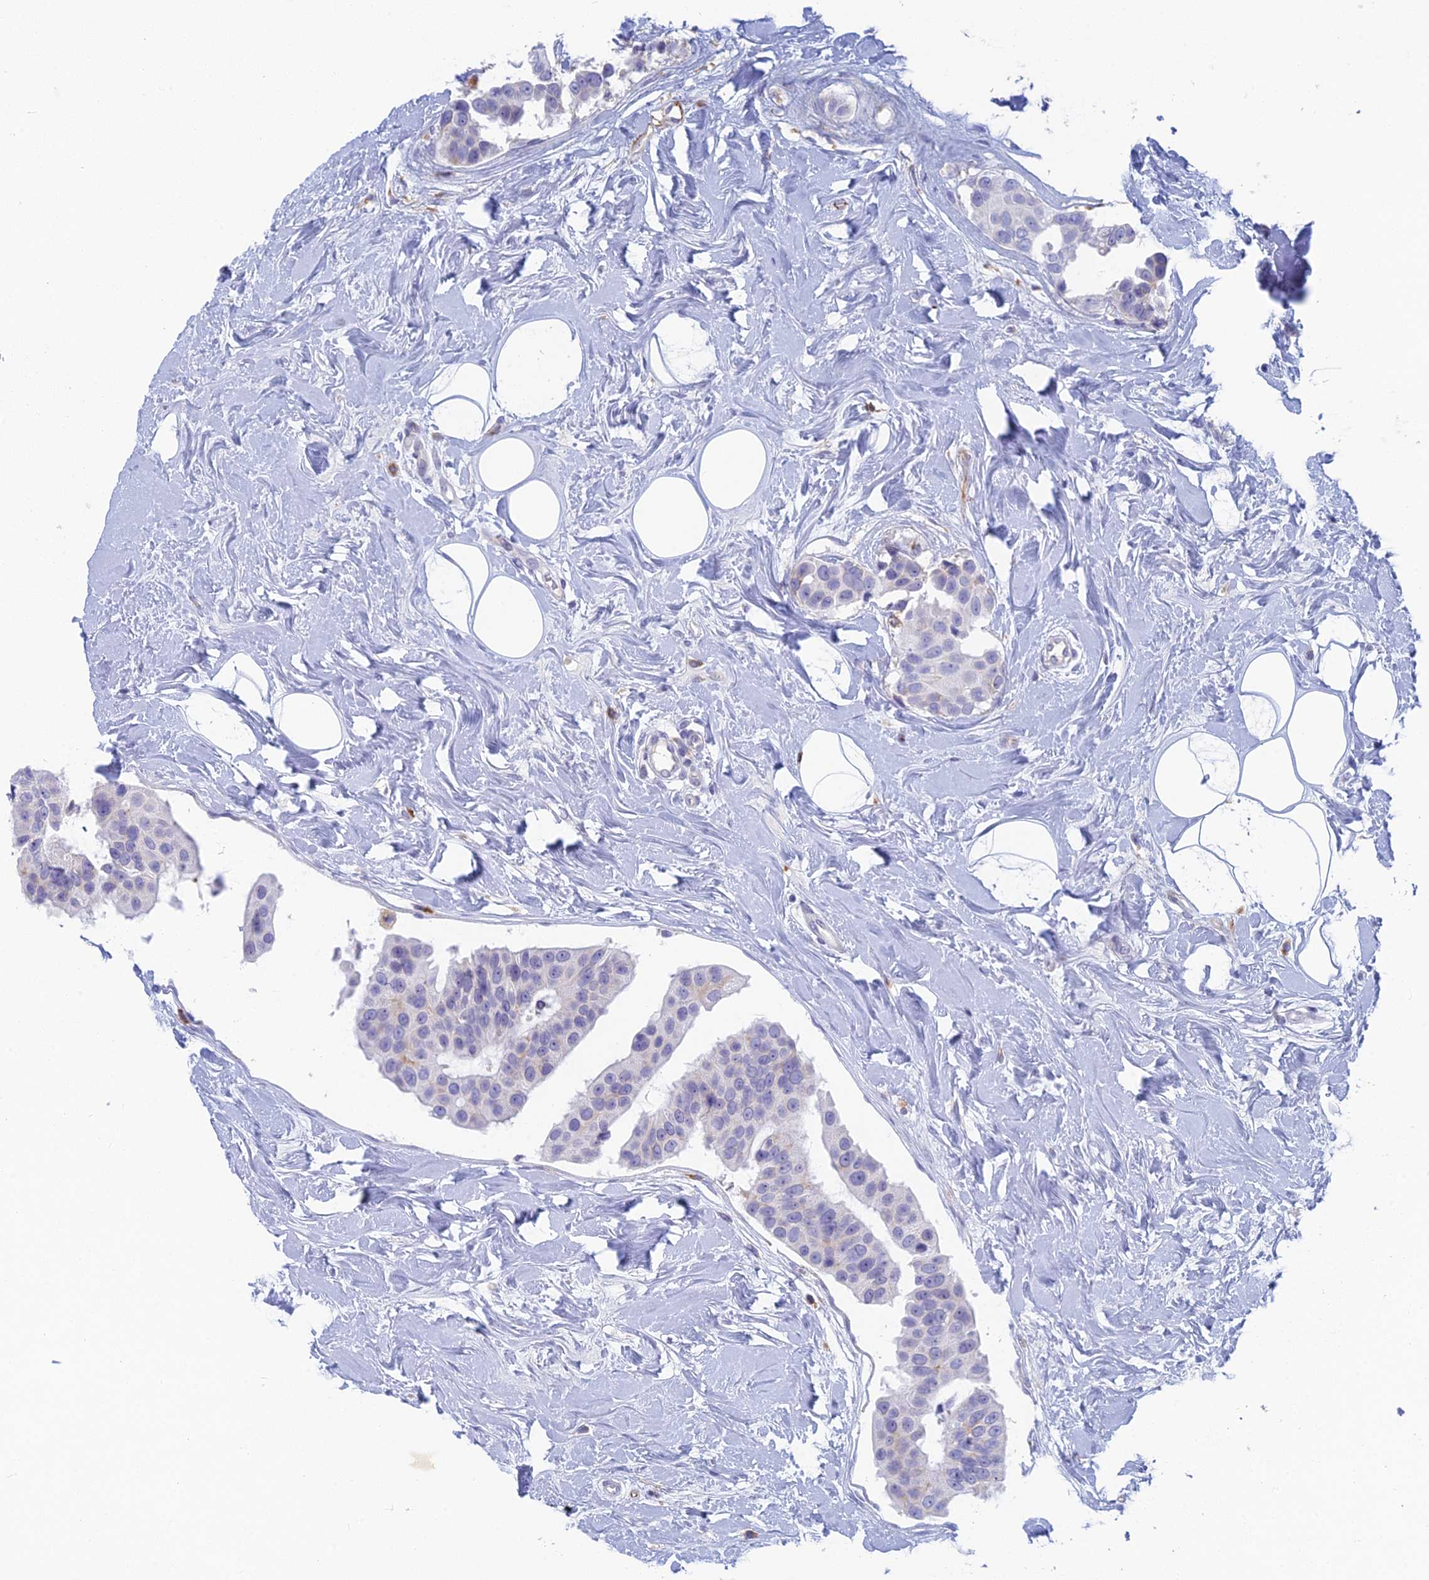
{"staining": {"intensity": "negative", "quantity": "none", "location": "none"}, "tissue": "breast cancer", "cell_type": "Tumor cells", "image_type": "cancer", "snomed": [{"axis": "morphology", "description": "Normal tissue, NOS"}, {"axis": "morphology", "description": "Duct carcinoma"}, {"axis": "topography", "description": "Breast"}], "caption": "A high-resolution photomicrograph shows immunohistochemistry (IHC) staining of breast cancer, which exhibits no significant expression in tumor cells. (DAB IHC visualized using brightfield microscopy, high magnification).", "gene": "FERD3L", "patient": {"sex": "female", "age": 39}}